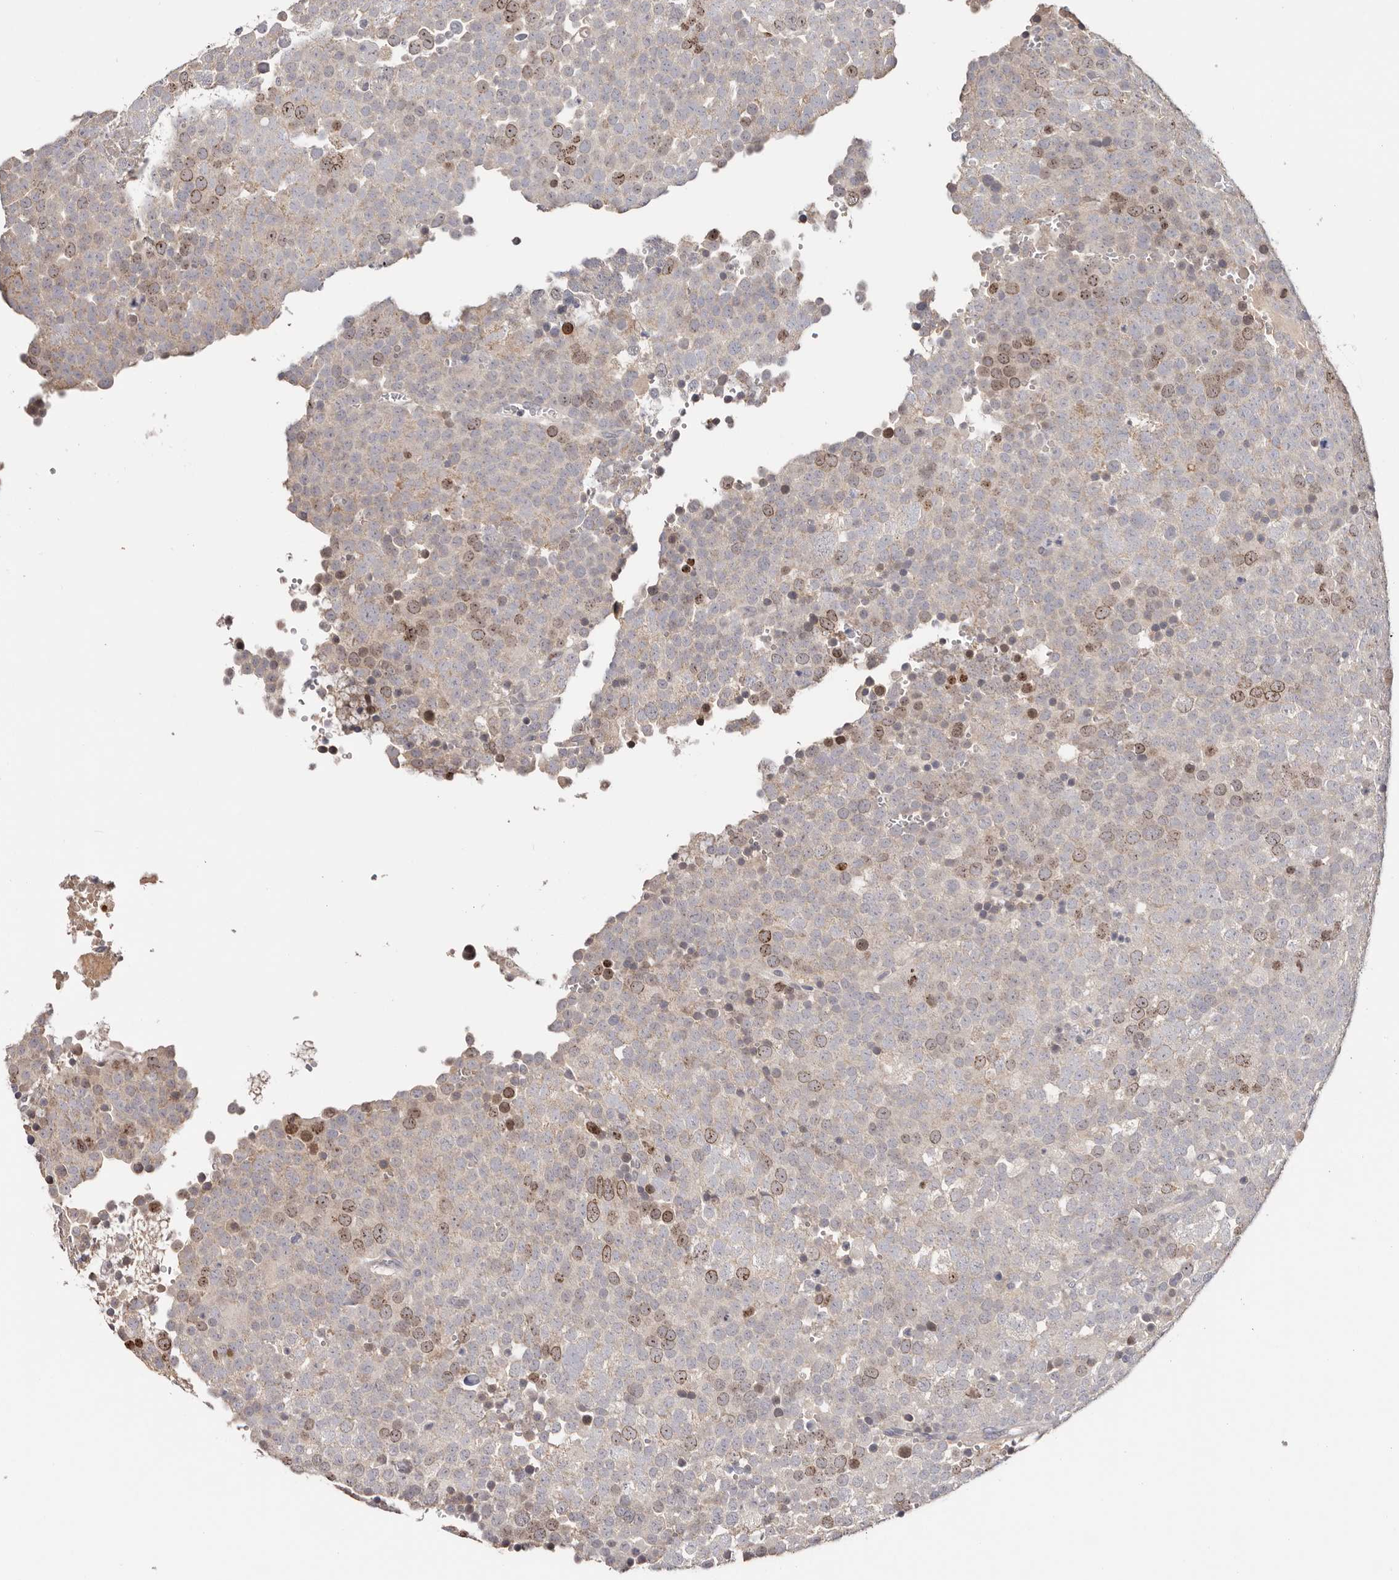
{"staining": {"intensity": "moderate", "quantity": "25%-75%", "location": "nuclear"}, "tissue": "testis cancer", "cell_type": "Tumor cells", "image_type": "cancer", "snomed": [{"axis": "morphology", "description": "Seminoma, NOS"}, {"axis": "topography", "description": "Testis"}], "caption": "This histopathology image displays immunohistochemistry staining of human testis cancer, with medium moderate nuclear staining in approximately 25%-75% of tumor cells.", "gene": "CCDC190", "patient": {"sex": "male", "age": 71}}